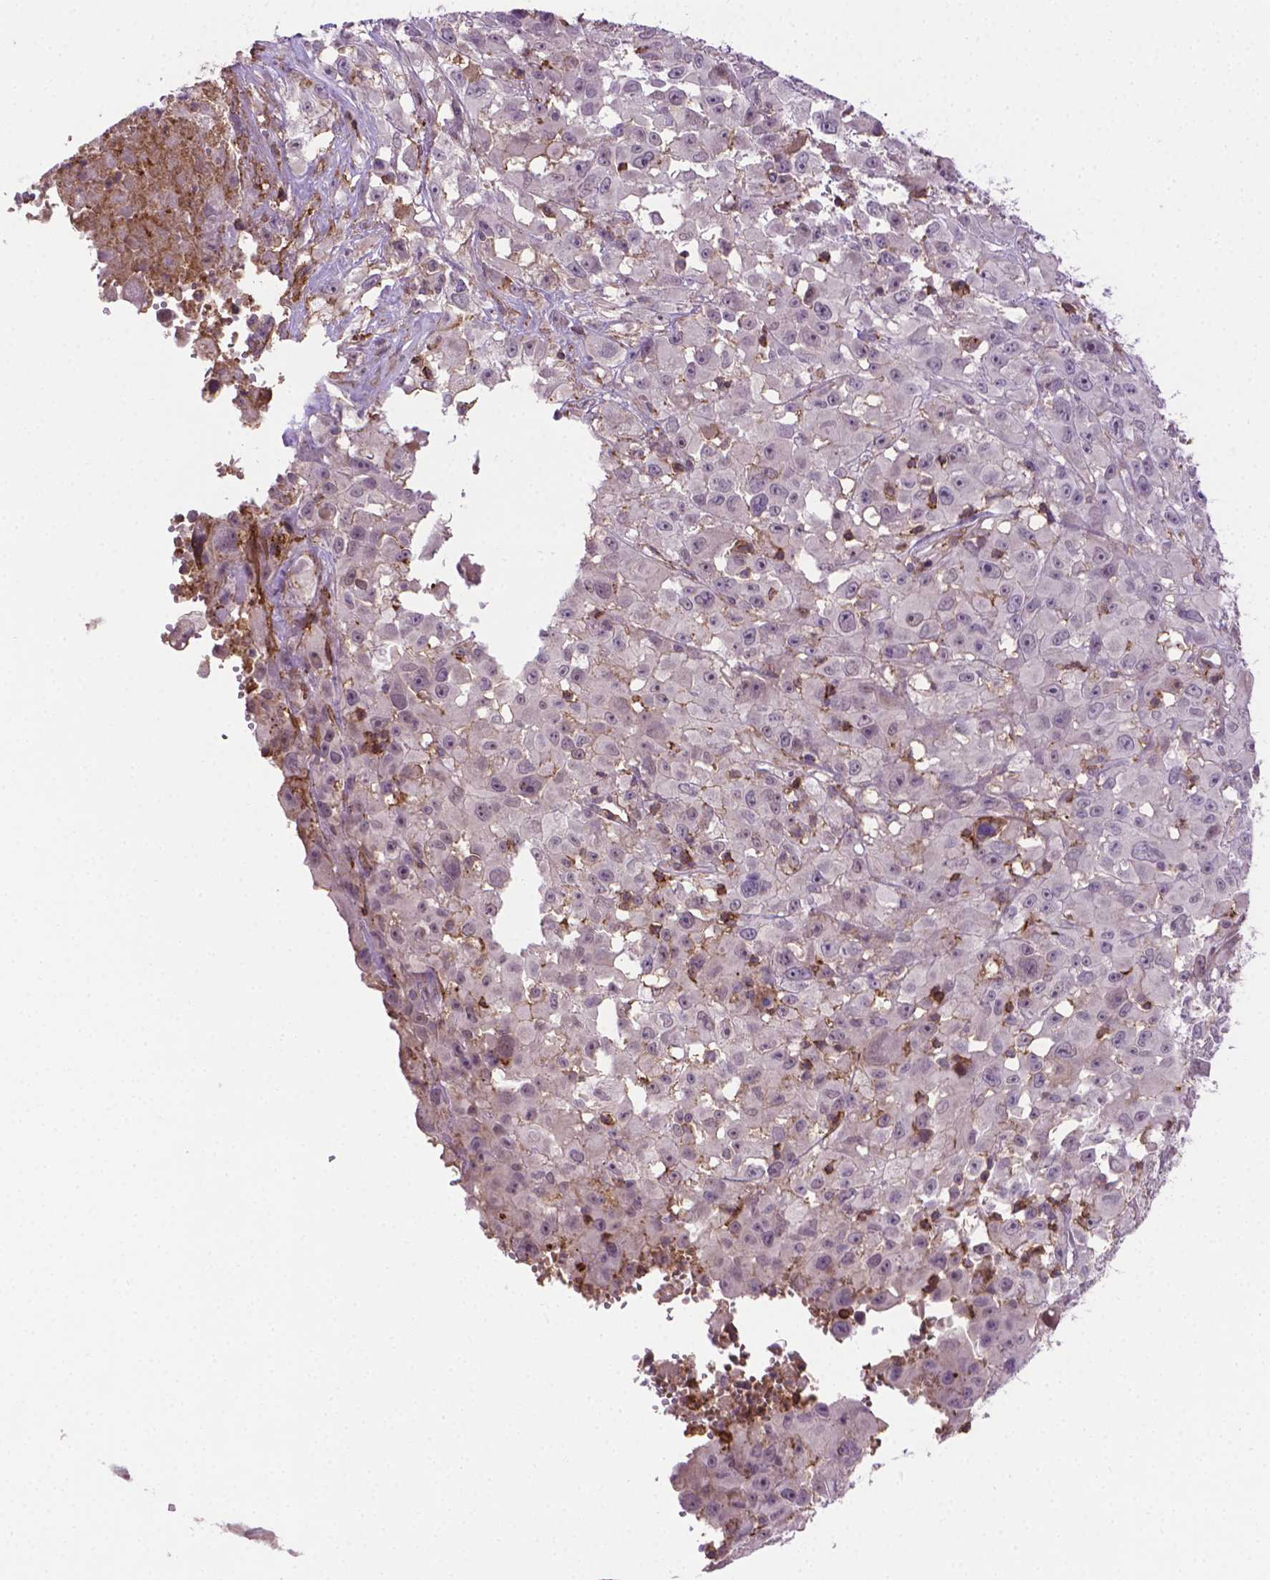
{"staining": {"intensity": "negative", "quantity": "none", "location": "none"}, "tissue": "melanoma", "cell_type": "Tumor cells", "image_type": "cancer", "snomed": [{"axis": "morphology", "description": "Malignant melanoma, Metastatic site"}, {"axis": "topography", "description": "Soft tissue"}], "caption": "High power microscopy photomicrograph of an immunohistochemistry photomicrograph of malignant melanoma (metastatic site), revealing no significant staining in tumor cells. (Brightfield microscopy of DAB IHC at high magnification).", "gene": "ACAD10", "patient": {"sex": "male", "age": 50}}